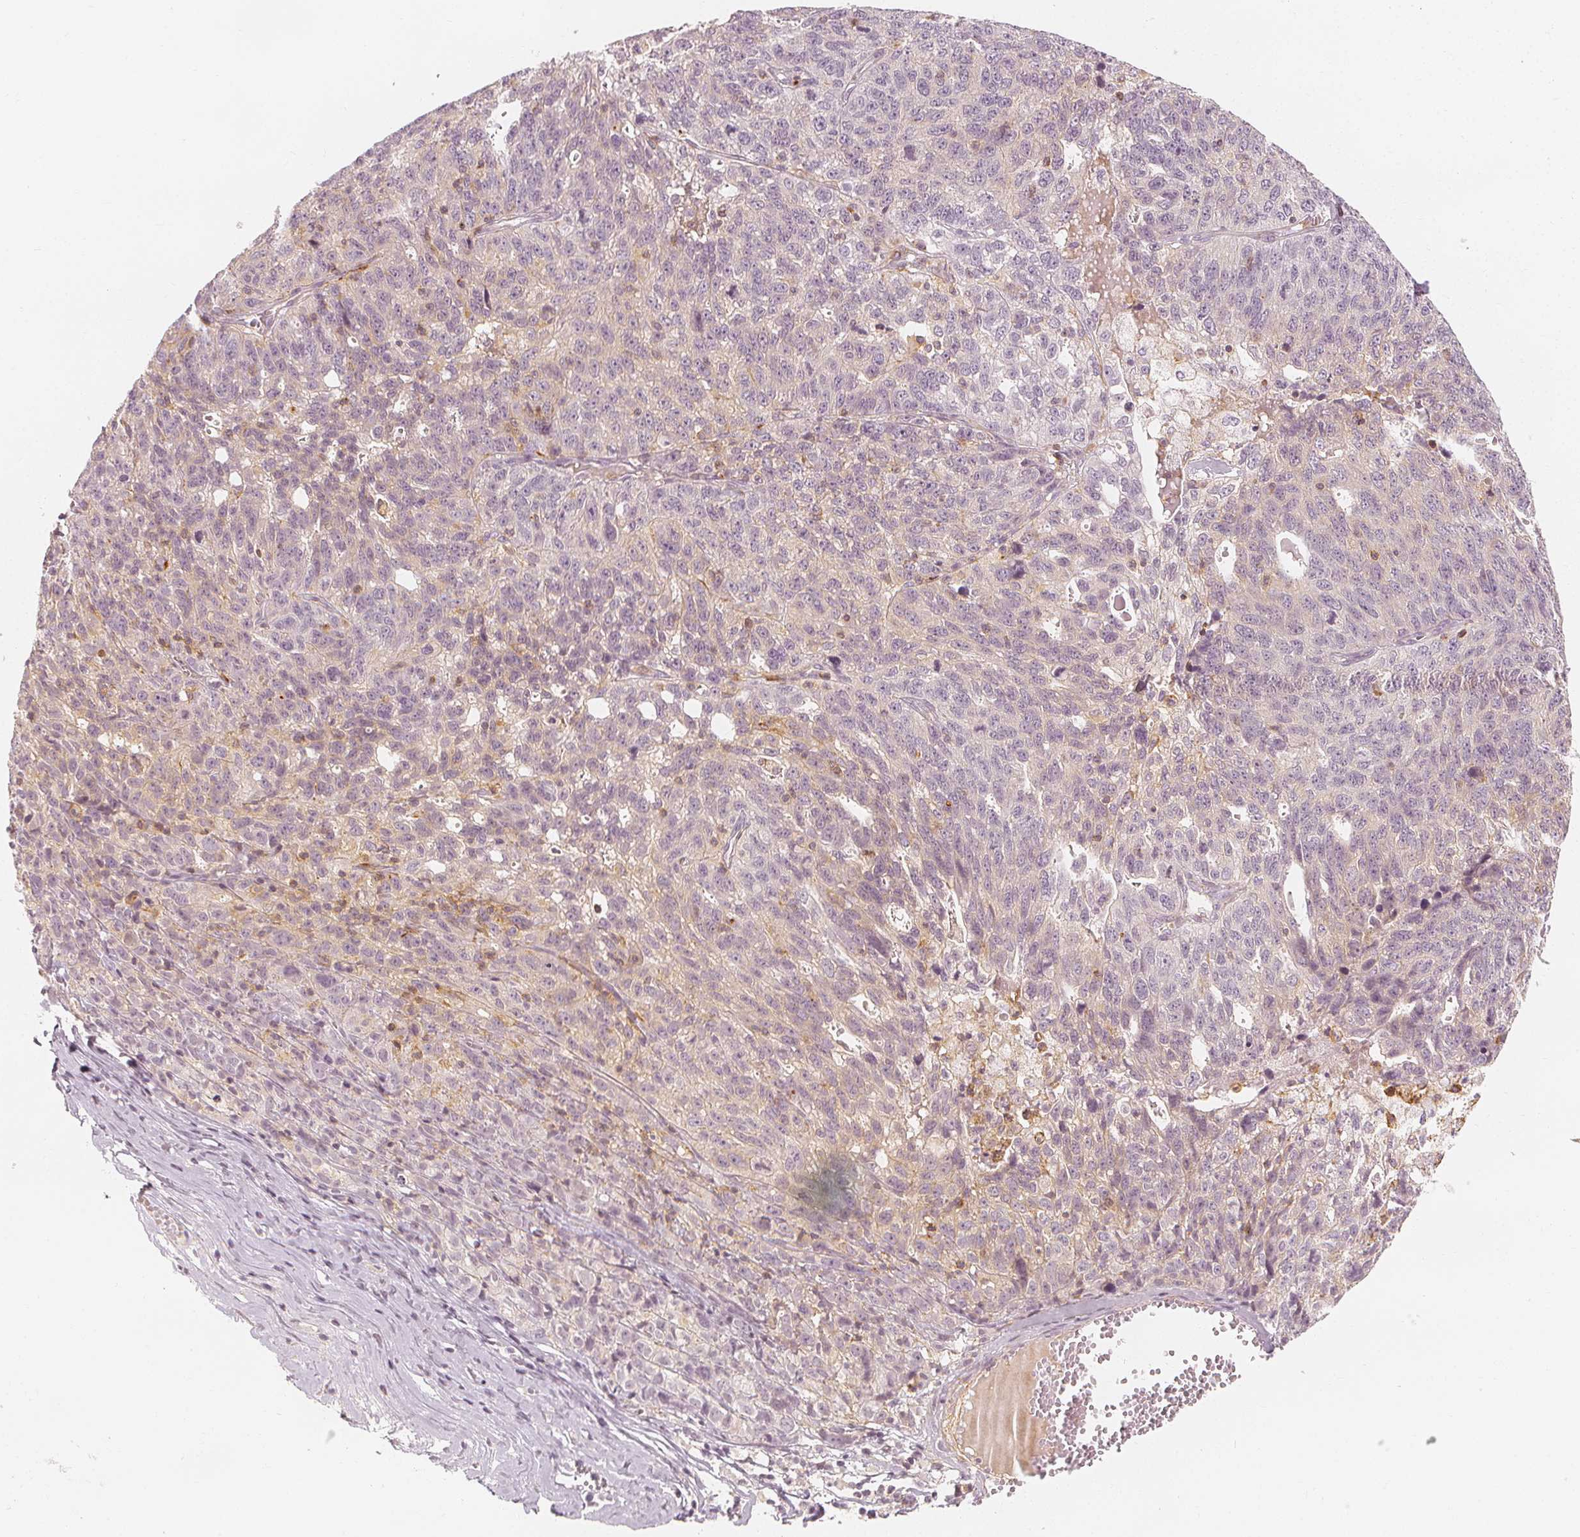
{"staining": {"intensity": "weak", "quantity": "<25%", "location": "cytoplasmic/membranous"}, "tissue": "ovarian cancer", "cell_type": "Tumor cells", "image_type": "cancer", "snomed": [{"axis": "morphology", "description": "Cystadenocarcinoma, serous, NOS"}, {"axis": "topography", "description": "Ovary"}], "caption": "This is an IHC micrograph of human ovarian serous cystadenocarcinoma. There is no expression in tumor cells.", "gene": "ARHGAP26", "patient": {"sex": "female", "age": 71}}